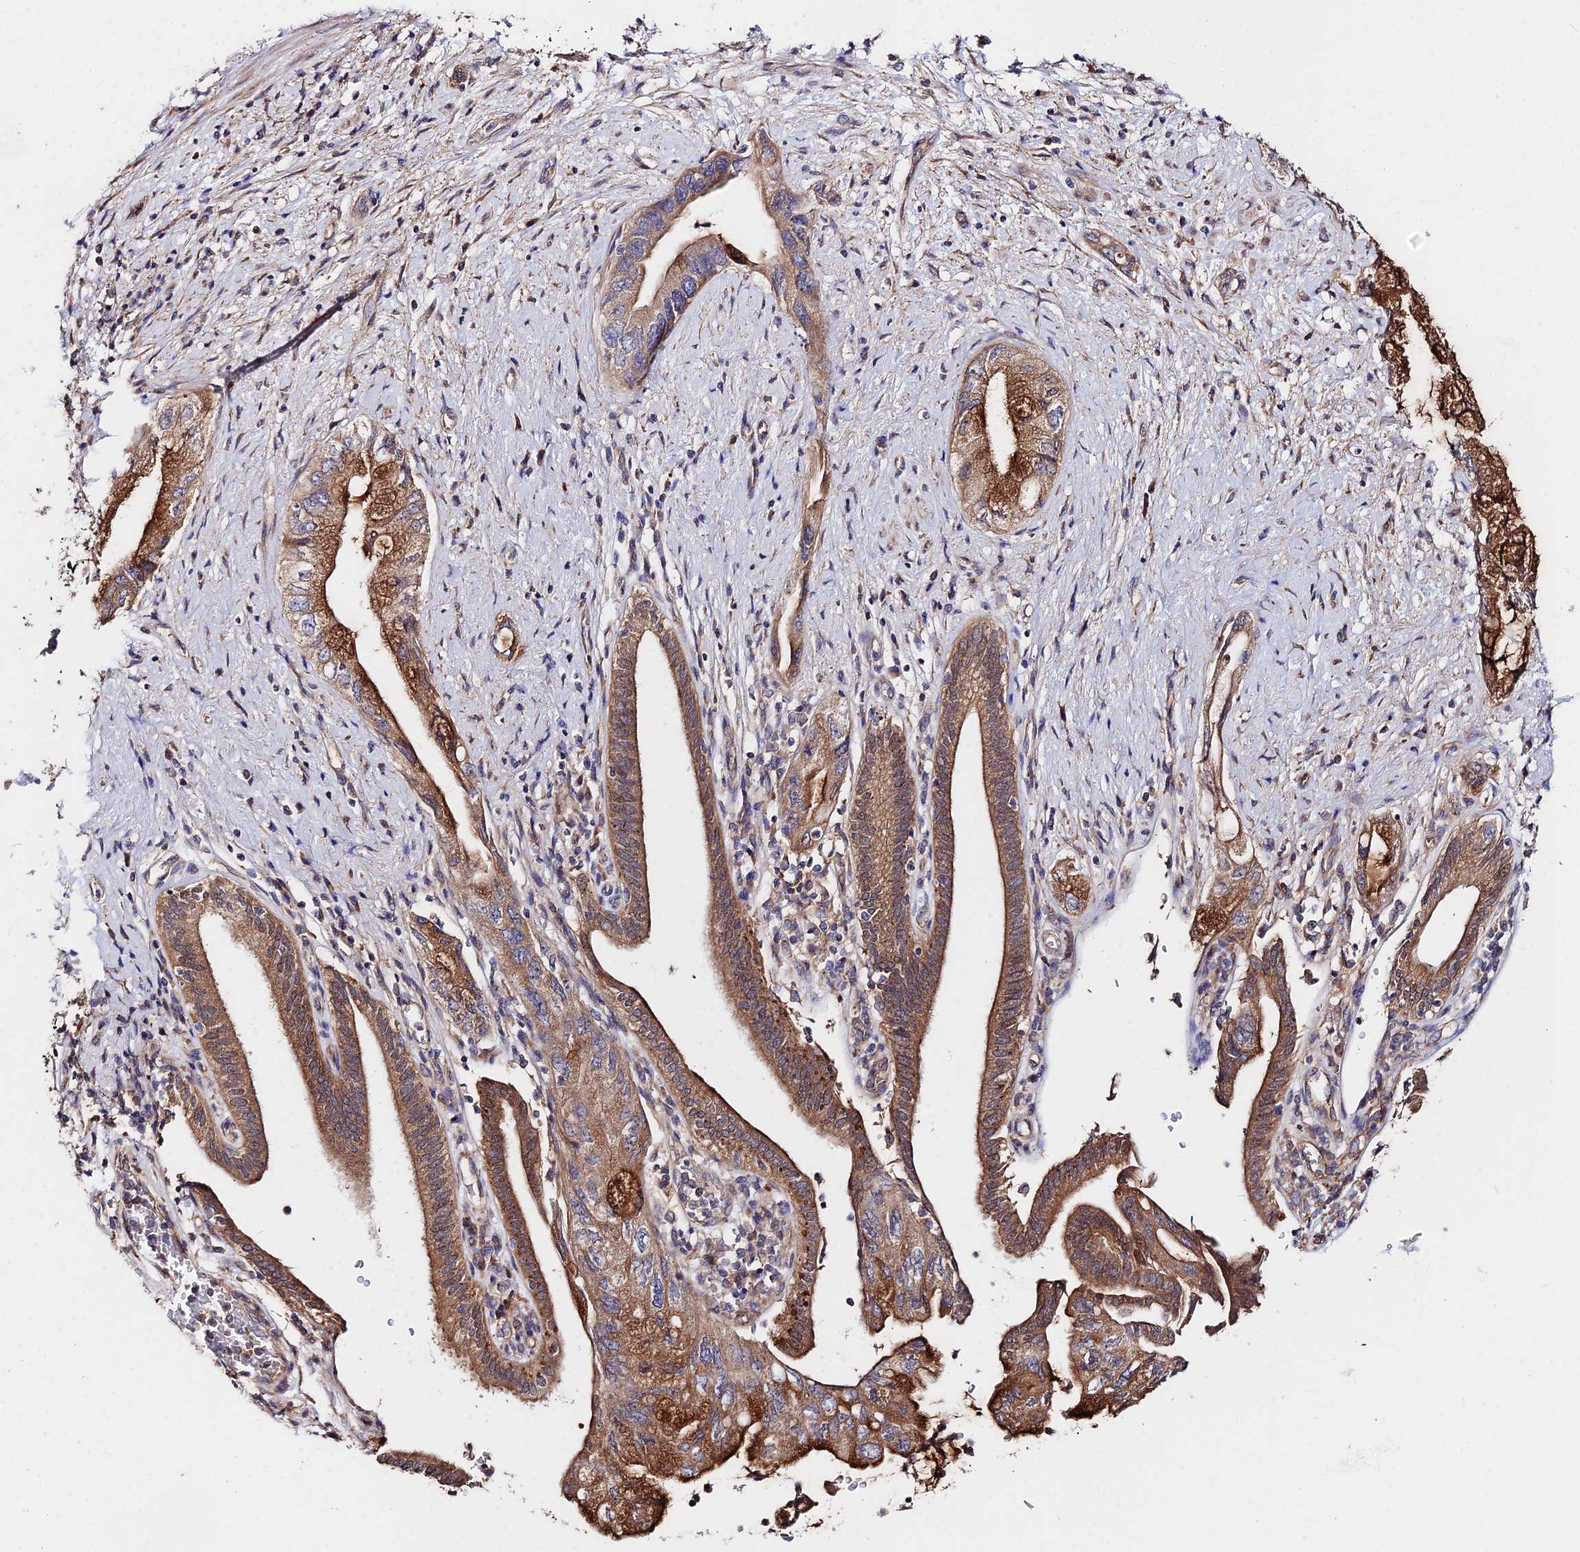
{"staining": {"intensity": "moderate", "quantity": ">75%", "location": "cytoplasmic/membranous"}, "tissue": "pancreatic cancer", "cell_type": "Tumor cells", "image_type": "cancer", "snomed": [{"axis": "morphology", "description": "Adenocarcinoma, NOS"}, {"axis": "topography", "description": "Pancreas"}], "caption": "Immunohistochemical staining of human pancreatic cancer (adenocarcinoma) exhibits medium levels of moderate cytoplasmic/membranous protein positivity in about >75% of tumor cells.", "gene": "CDC37L1", "patient": {"sex": "female", "age": 73}}